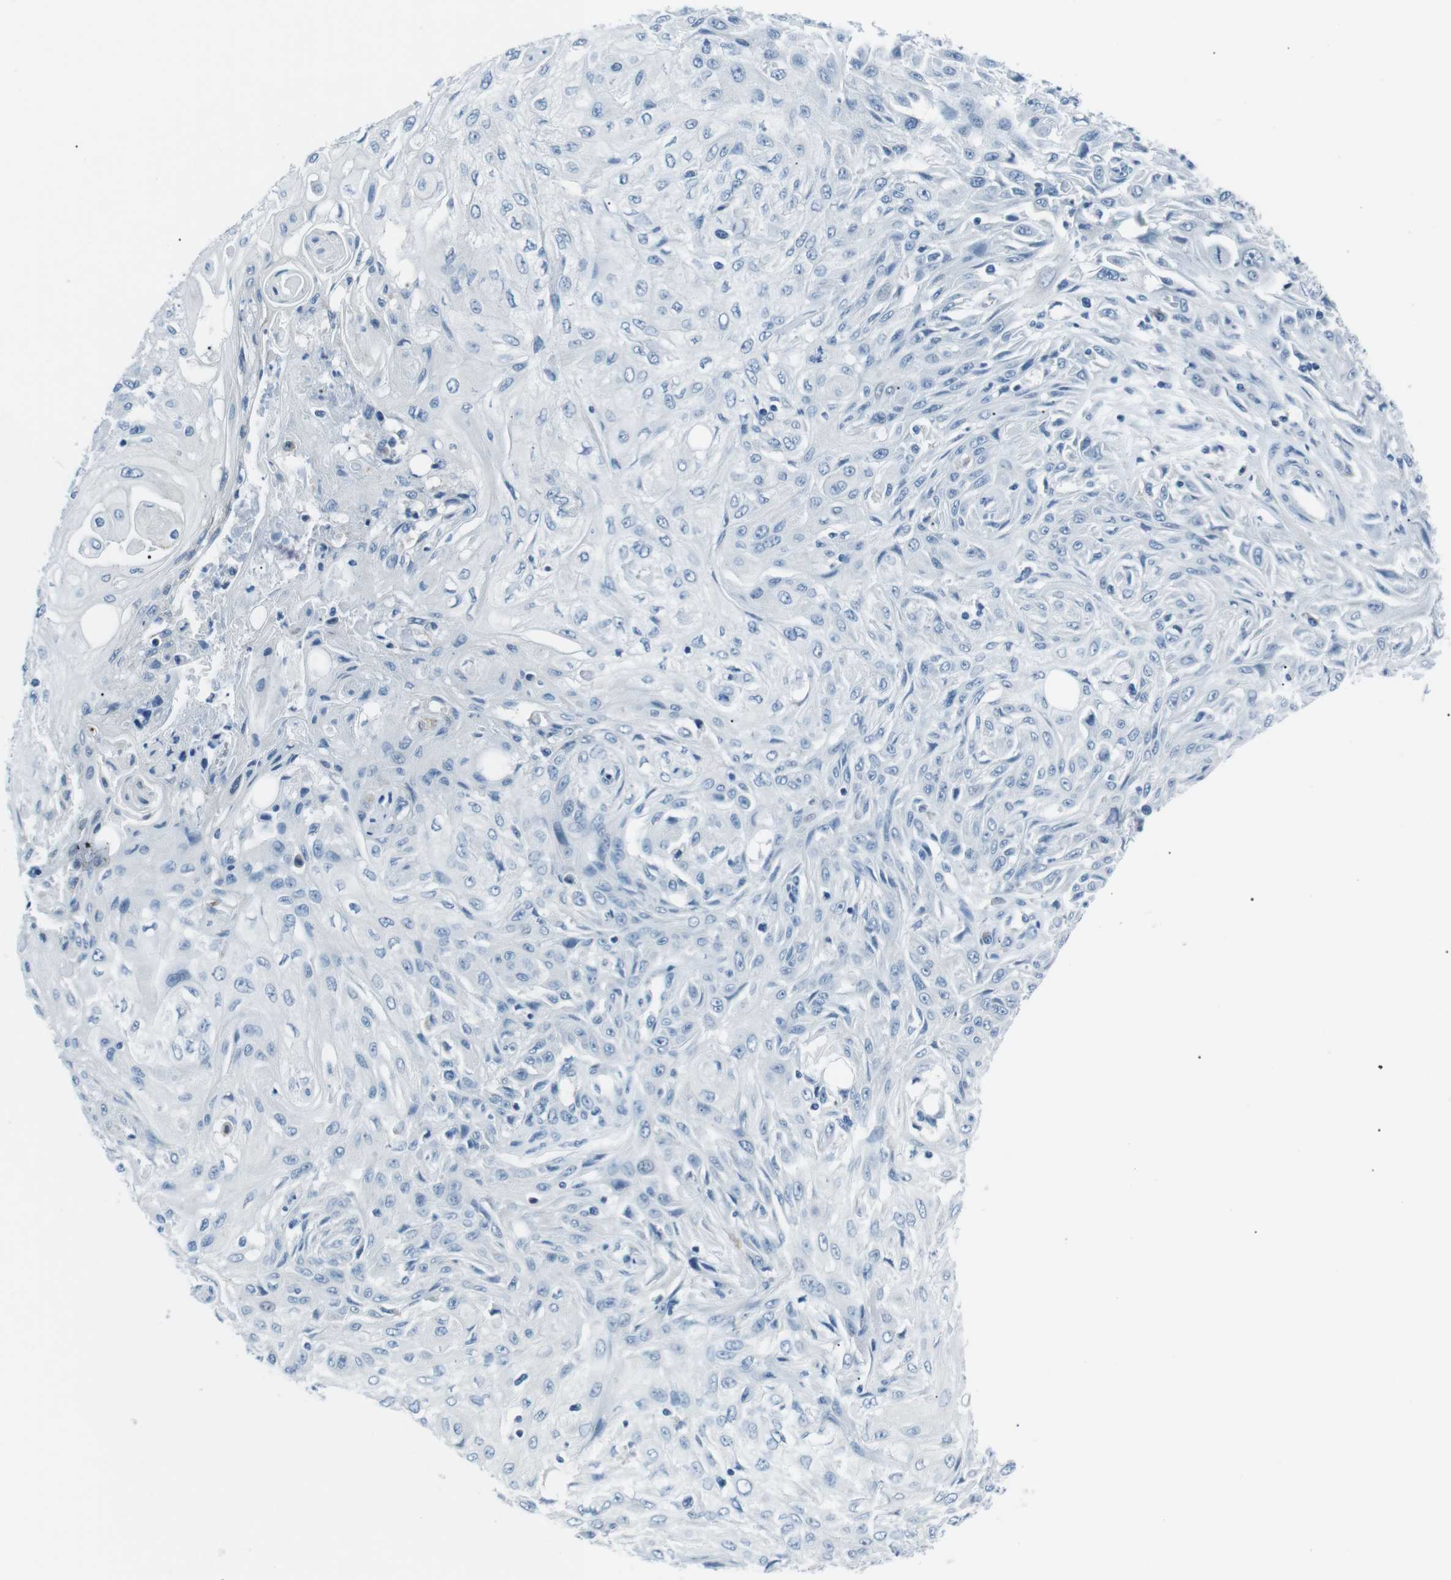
{"staining": {"intensity": "negative", "quantity": "none", "location": "none"}, "tissue": "skin cancer", "cell_type": "Tumor cells", "image_type": "cancer", "snomed": [{"axis": "morphology", "description": "Squamous cell carcinoma, NOS"}, {"axis": "topography", "description": "Skin"}], "caption": "The micrograph displays no staining of tumor cells in skin cancer. (DAB IHC, high magnification).", "gene": "CSF2RA", "patient": {"sex": "male", "age": 75}}